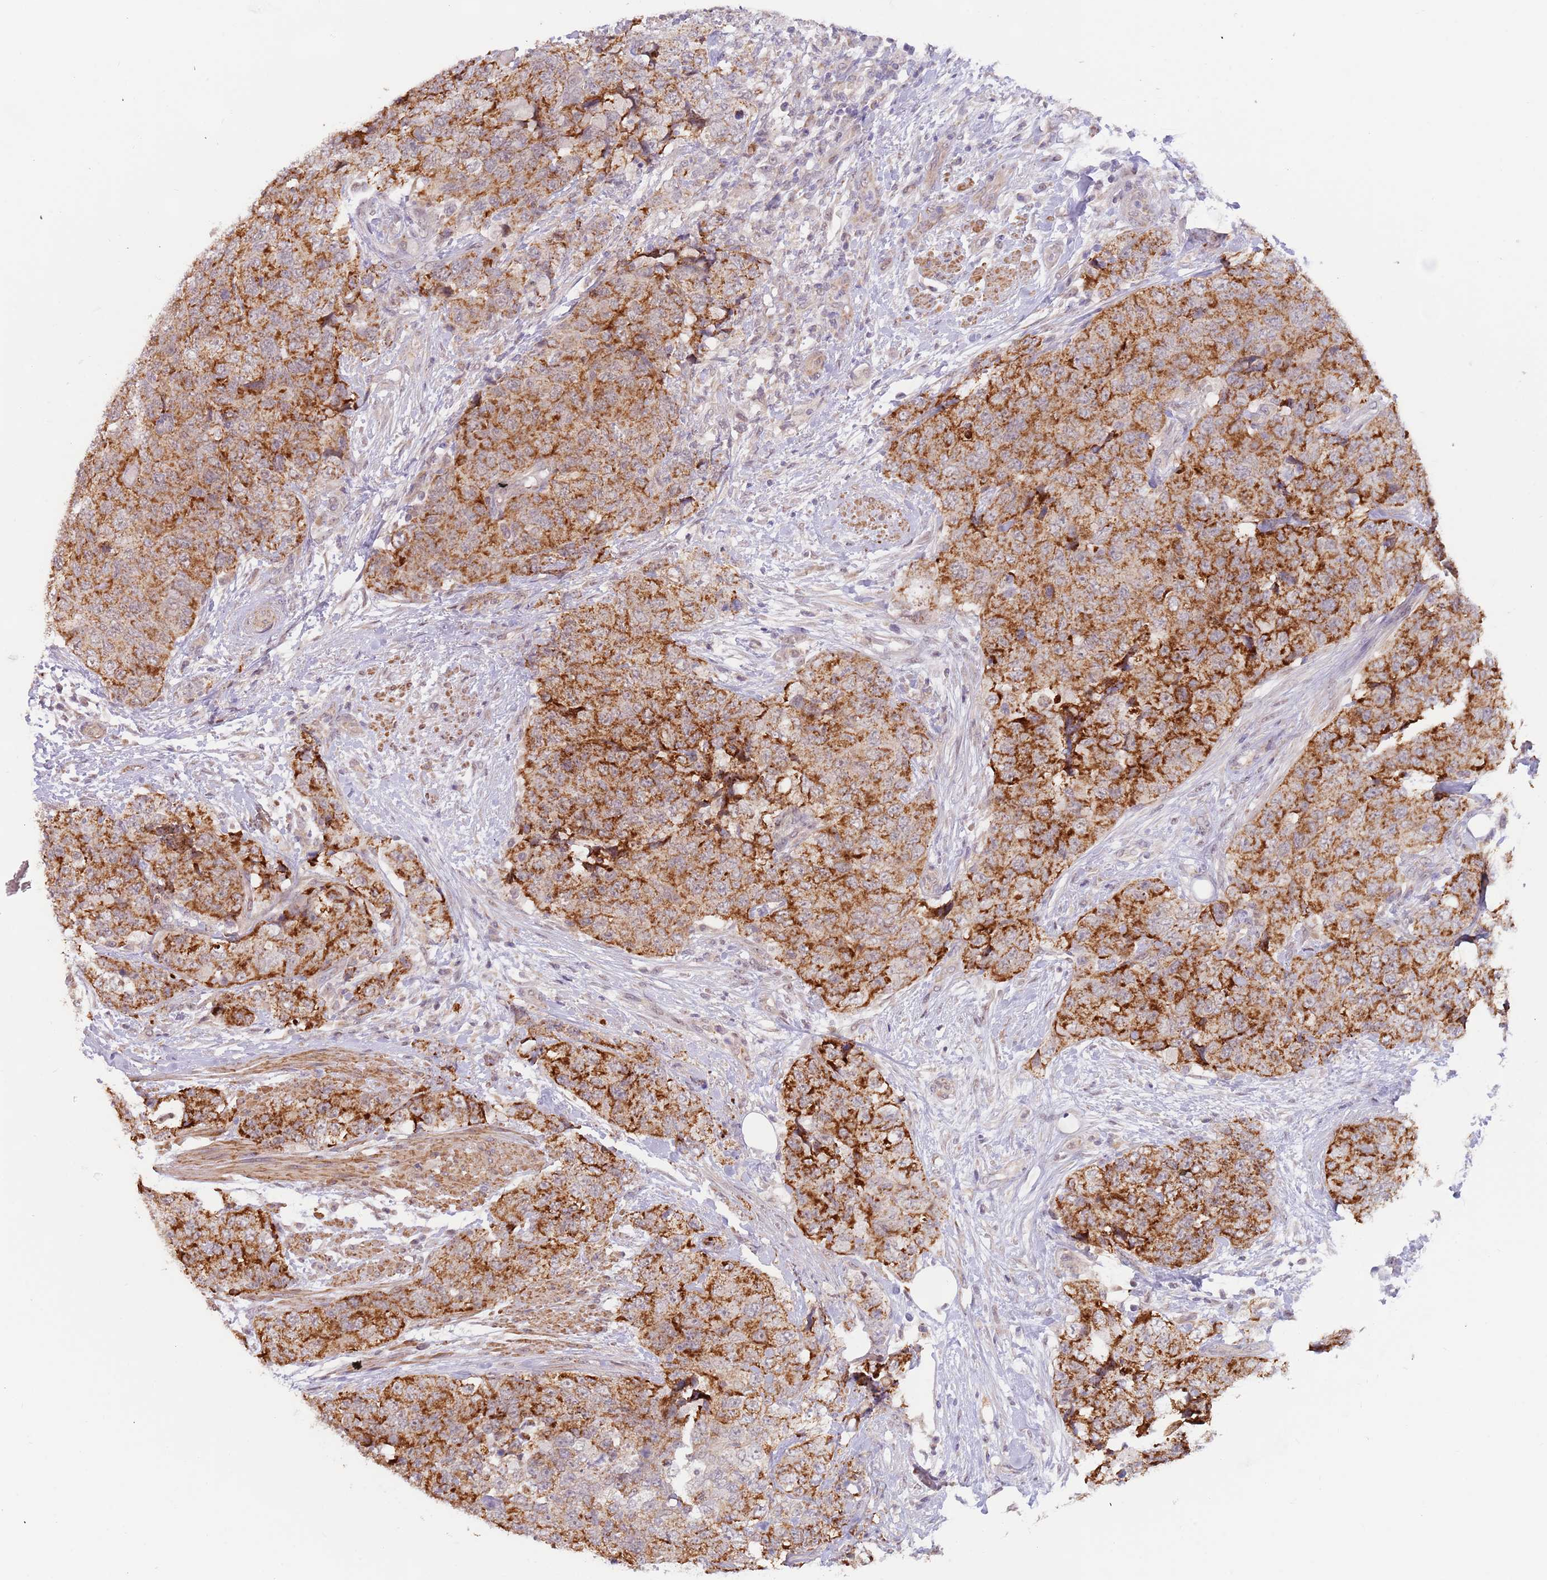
{"staining": {"intensity": "strong", "quantity": ">75%", "location": "cytoplasmic/membranous"}, "tissue": "urothelial cancer", "cell_type": "Tumor cells", "image_type": "cancer", "snomed": [{"axis": "morphology", "description": "Urothelial carcinoma, High grade"}, {"axis": "topography", "description": "Urinary bladder"}], "caption": "DAB immunohistochemical staining of high-grade urothelial carcinoma exhibits strong cytoplasmic/membranous protein positivity in about >75% of tumor cells. (DAB (3,3'-diaminobenzidine) IHC, brown staining for protein, blue staining for nuclei).", "gene": "UQCC3", "patient": {"sex": "female", "age": 78}}